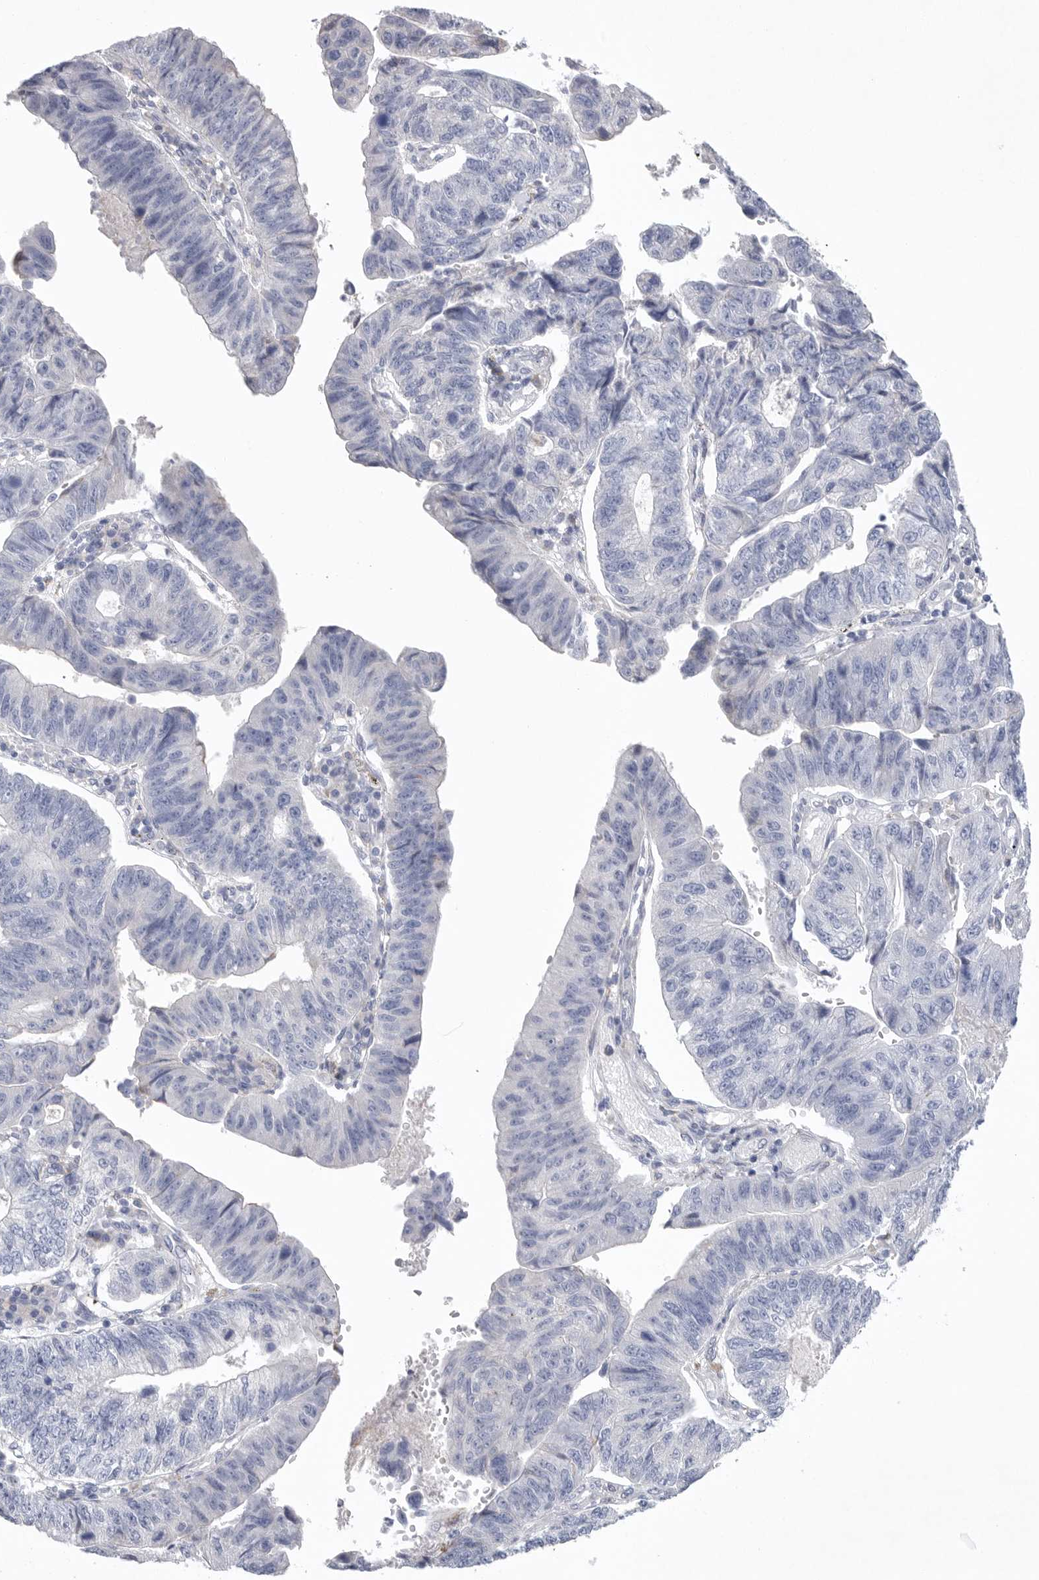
{"staining": {"intensity": "negative", "quantity": "none", "location": "none"}, "tissue": "stomach cancer", "cell_type": "Tumor cells", "image_type": "cancer", "snomed": [{"axis": "morphology", "description": "Adenocarcinoma, NOS"}, {"axis": "topography", "description": "Stomach"}], "caption": "DAB (3,3'-diaminobenzidine) immunohistochemical staining of stomach cancer reveals no significant expression in tumor cells.", "gene": "CAMK2B", "patient": {"sex": "male", "age": 59}}